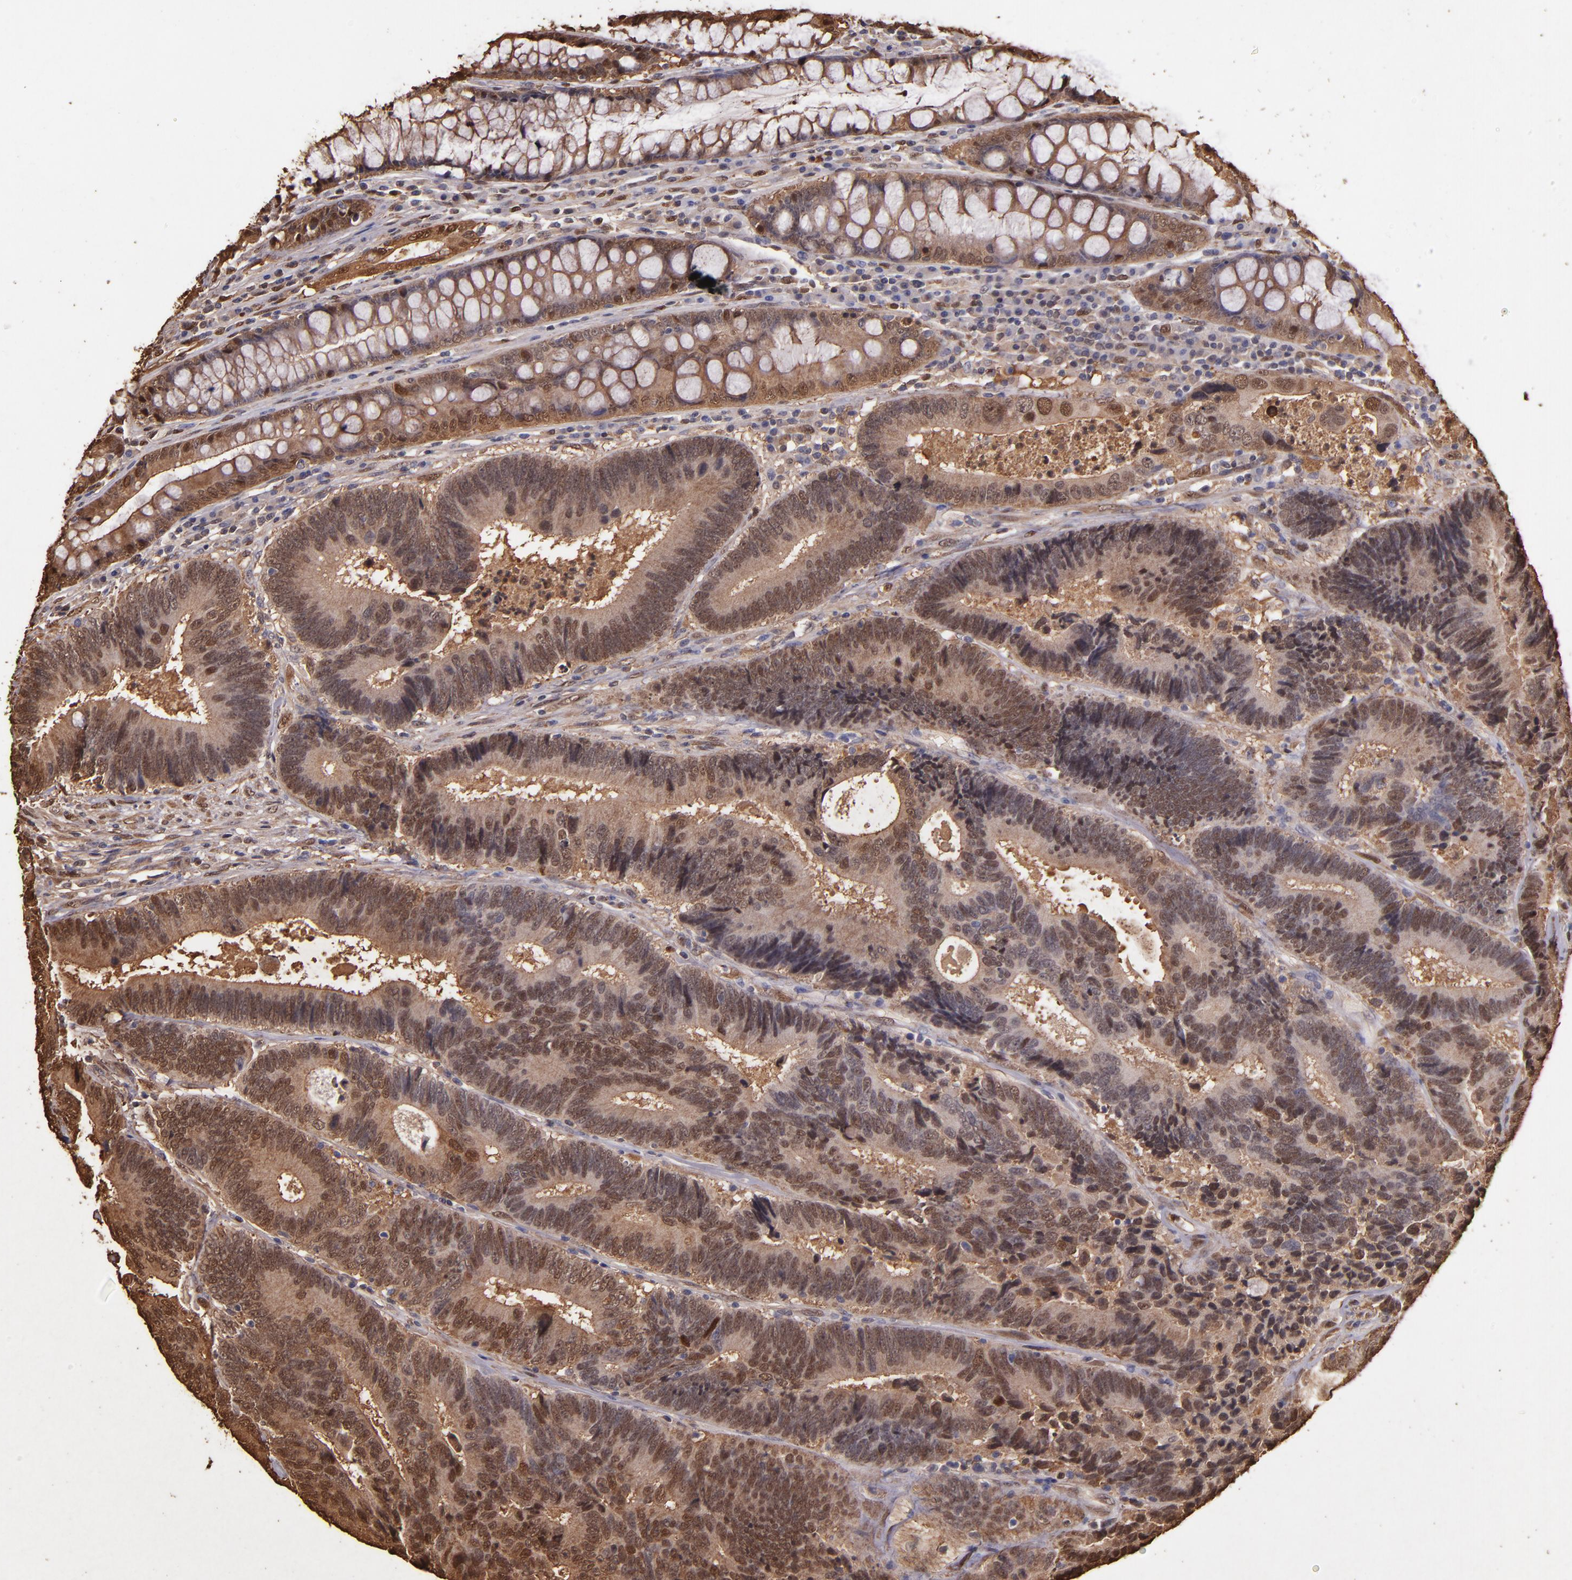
{"staining": {"intensity": "moderate", "quantity": ">75%", "location": "cytoplasmic/membranous,nuclear"}, "tissue": "colorectal cancer", "cell_type": "Tumor cells", "image_type": "cancer", "snomed": [{"axis": "morphology", "description": "Normal tissue, NOS"}, {"axis": "morphology", "description": "Adenocarcinoma, NOS"}, {"axis": "topography", "description": "Colon"}], "caption": "IHC staining of colorectal cancer (adenocarcinoma), which demonstrates medium levels of moderate cytoplasmic/membranous and nuclear expression in approximately >75% of tumor cells indicating moderate cytoplasmic/membranous and nuclear protein positivity. The staining was performed using DAB (3,3'-diaminobenzidine) (brown) for protein detection and nuclei were counterstained in hematoxylin (blue).", "gene": "S100A6", "patient": {"sex": "female", "age": 78}}